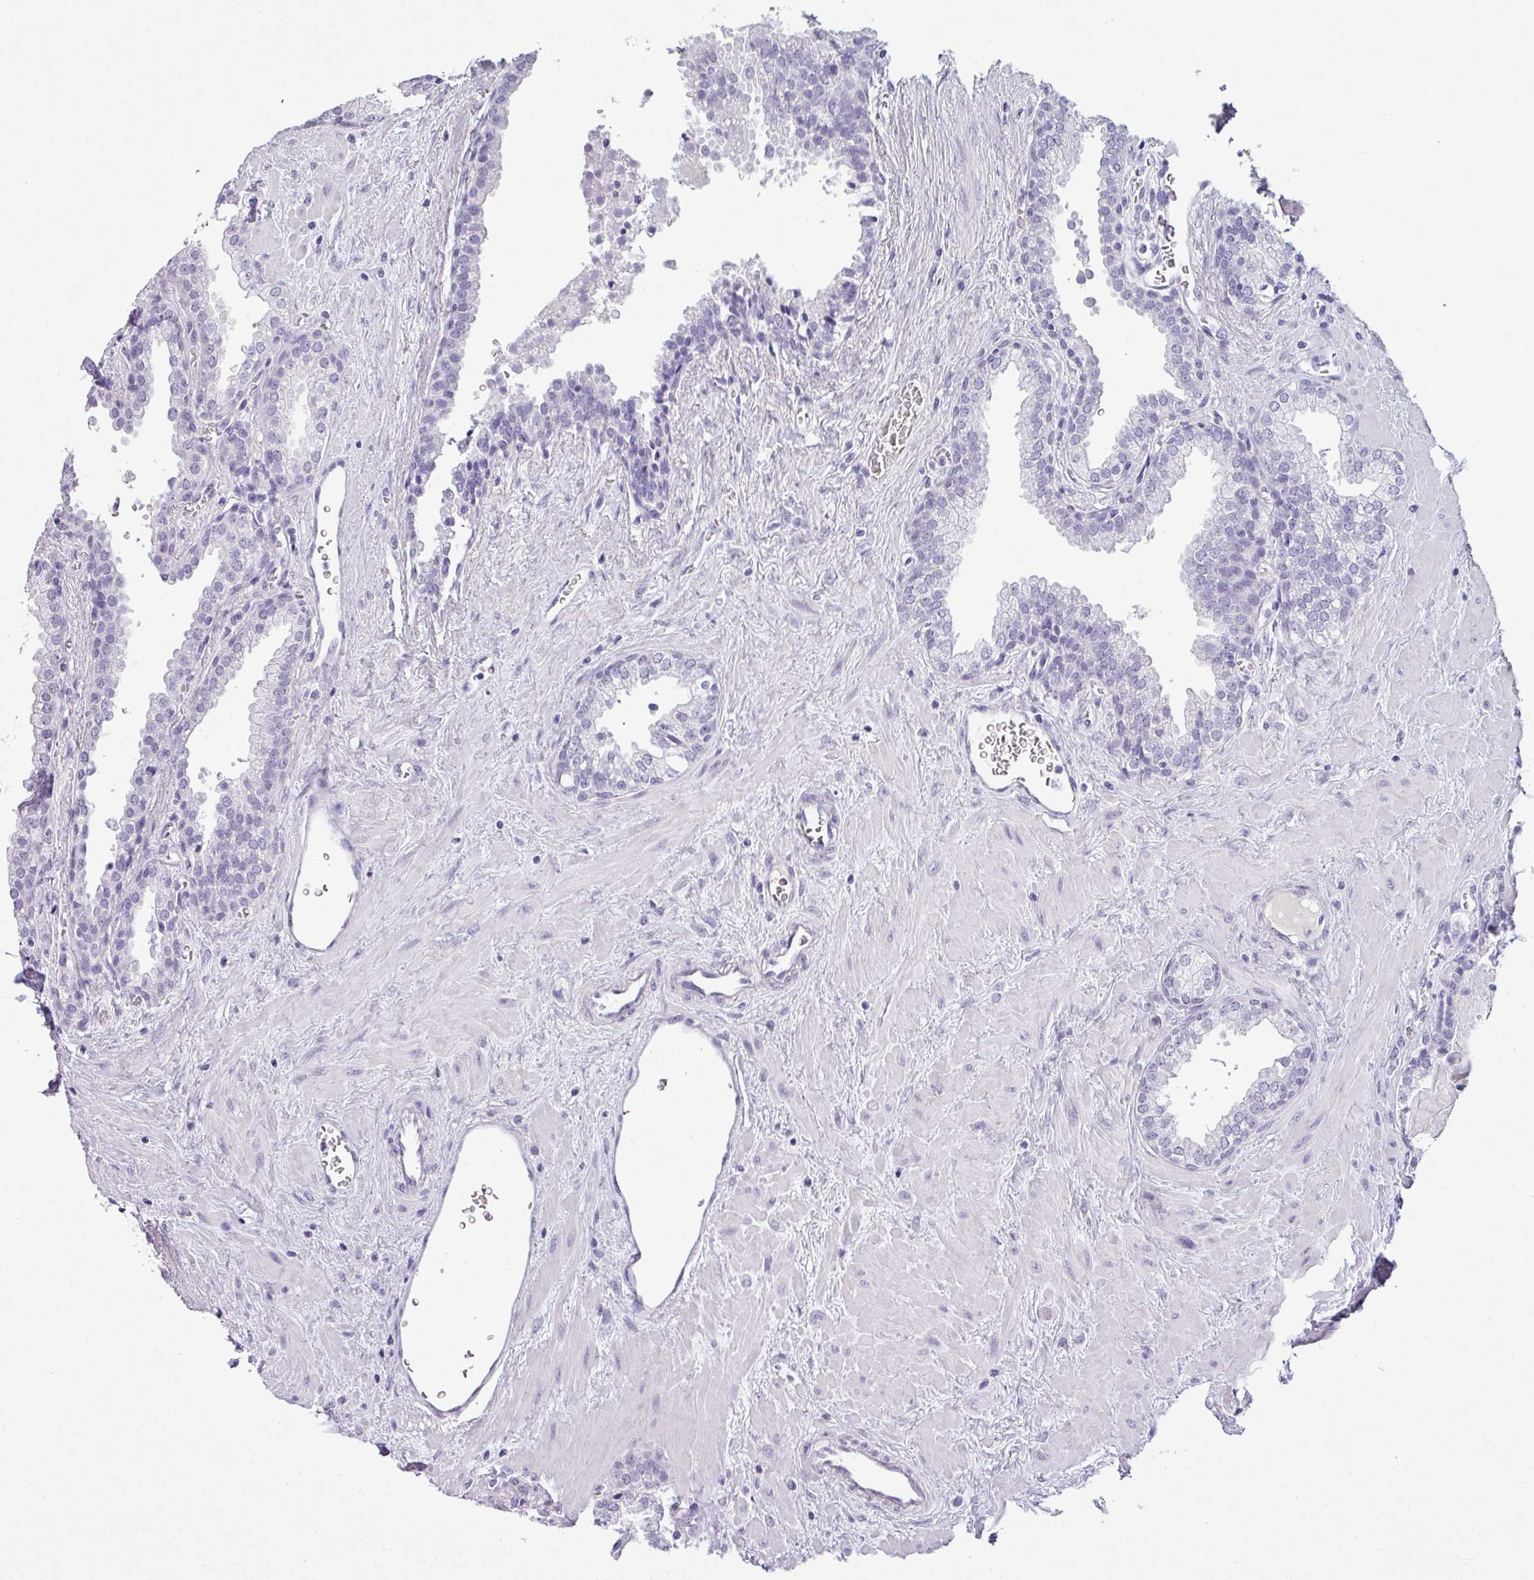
{"staining": {"intensity": "negative", "quantity": "none", "location": "none"}, "tissue": "prostate", "cell_type": "Glandular cells", "image_type": "normal", "snomed": [{"axis": "morphology", "description": "Normal tissue, NOS"}, {"axis": "topography", "description": "Prostate"}], "caption": "Immunohistochemical staining of unremarkable human prostate demonstrates no significant positivity in glandular cells.", "gene": "CDH16", "patient": {"sex": "male", "age": 51}}